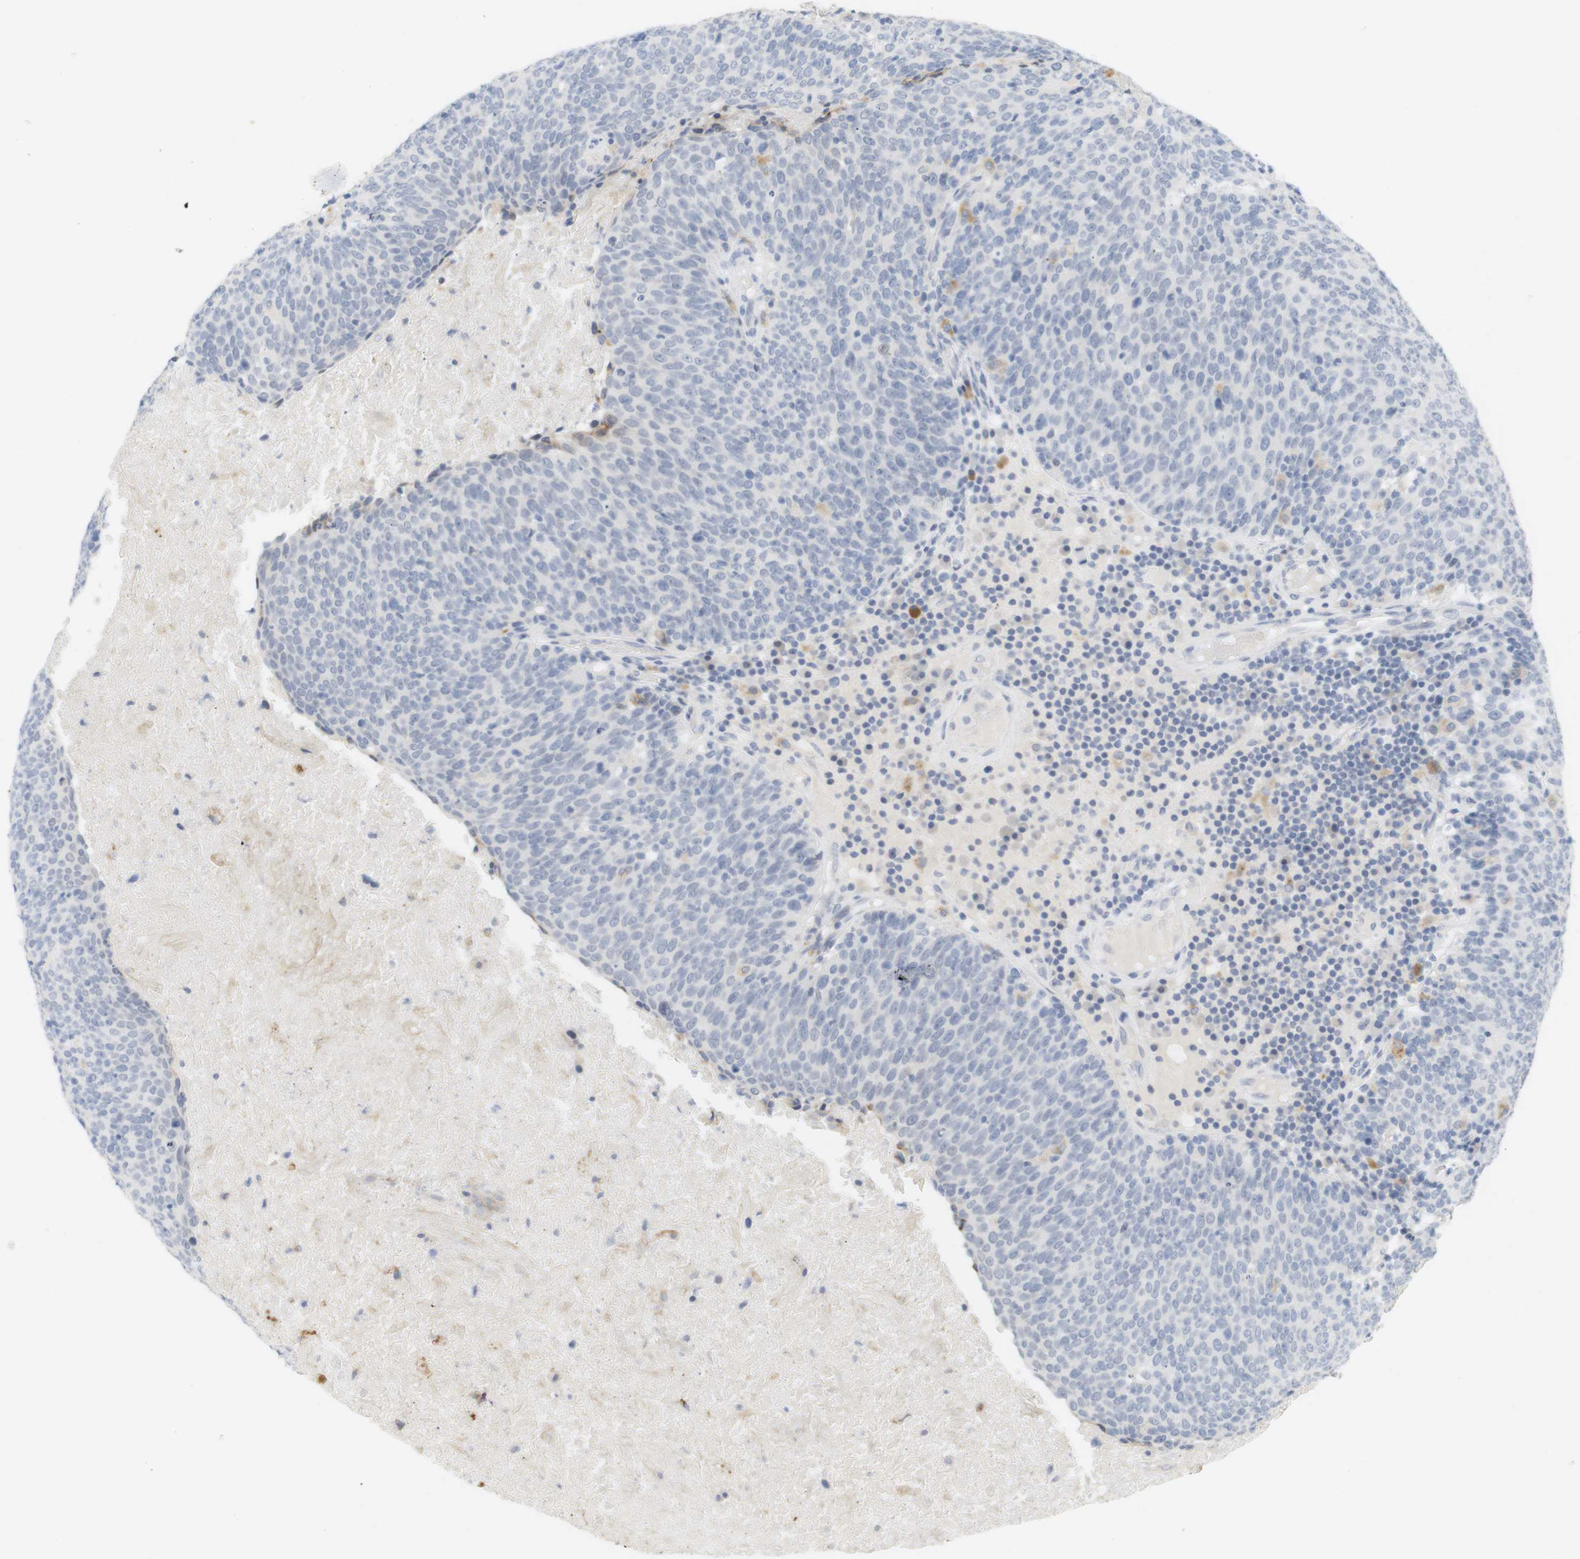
{"staining": {"intensity": "negative", "quantity": "none", "location": "none"}, "tissue": "head and neck cancer", "cell_type": "Tumor cells", "image_type": "cancer", "snomed": [{"axis": "morphology", "description": "Squamous cell carcinoma, NOS"}, {"axis": "morphology", "description": "Squamous cell carcinoma, metastatic, NOS"}, {"axis": "topography", "description": "Lymph node"}, {"axis": "topography", "description": "Head-Neck"}], "caption": "Head and neck squamous cell carcinoma was stained to show a protein in brown. There is no significant expression in tumor cells.", "gene": "YIPF1", "patient": {"sex": "male", "age": 62}}